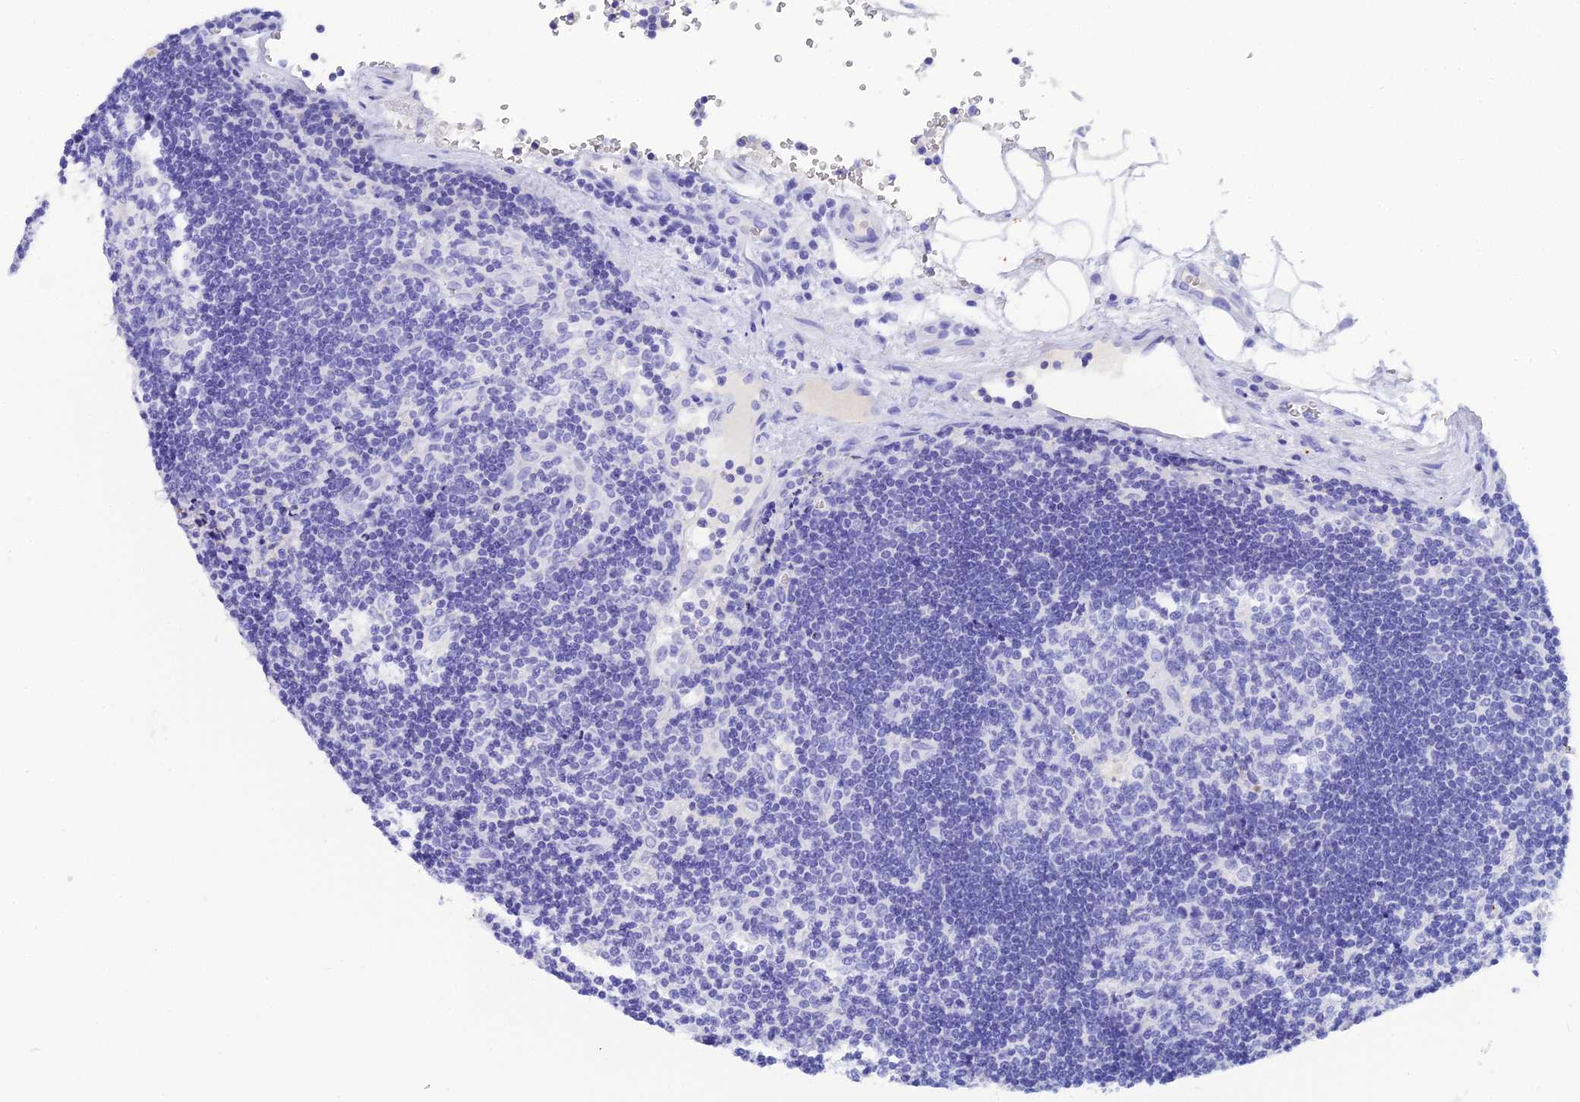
{"staining": {"intensity": "negative", "quantity": "none", "location": "none"}, "tissue": "lymph node", "cell_type": "Germinal center cells", "image_type": "normal", "snomed": [{"axis": "morphology", "description": "Normal tissue, NOS"}, {"axis": "topography", "description": "Lymph node"}], "caption": "Germinal center cells show no significant expression in normal lymph node. (DAB (3,3'-diaminobenzidine) IHC, high magnification).", "gene": "CELA3A", "patient": {"sex": "male", "age": 58}}